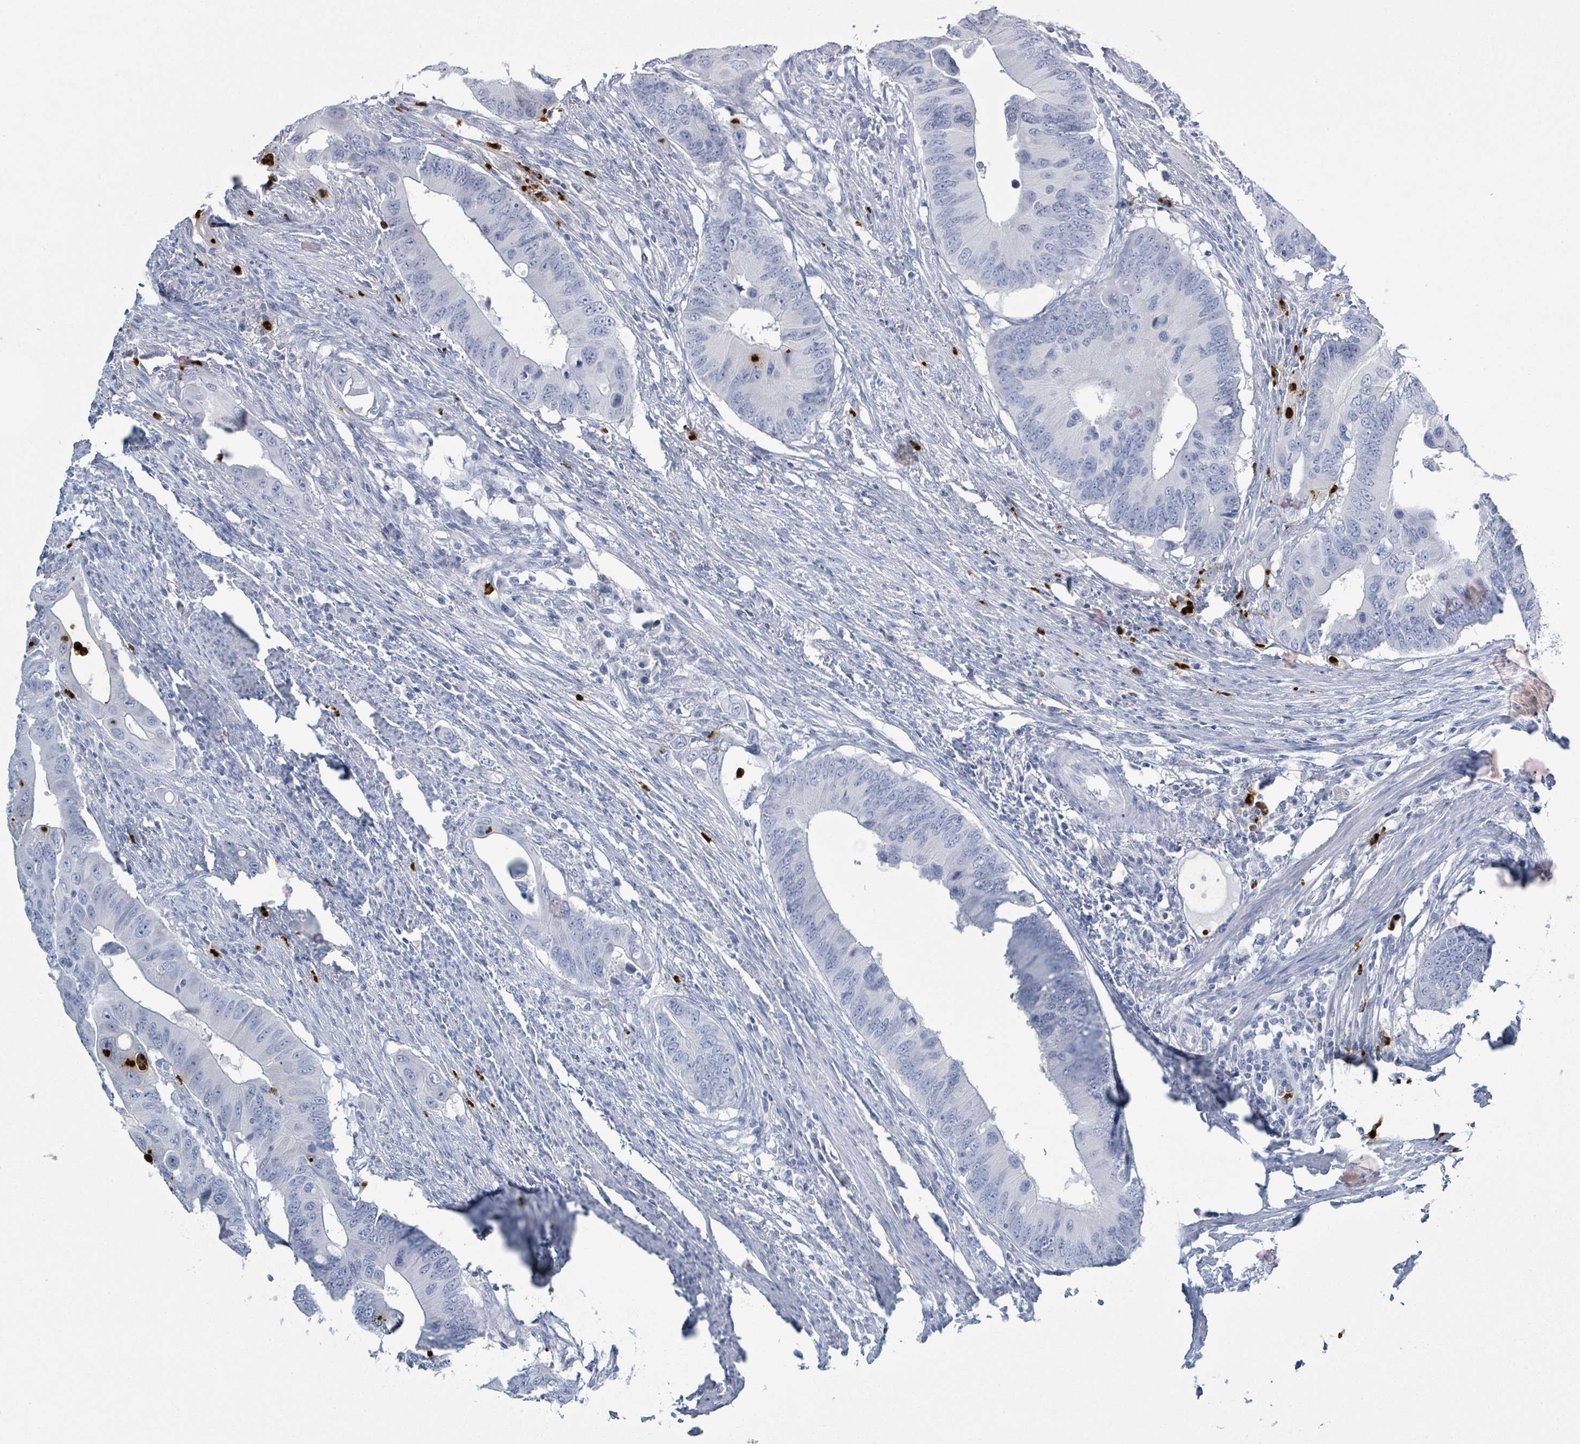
{"staining": {"intensity": "negative", "quantity": "none", "location": "none"}, "tissue": "colorectal cancer", "cell_type": "Tumor cells", "image_type": "cancer", "snomed": [{"axis": "morphology", "description": "Adenocarcinoma, NOS"}, {"axis": "topography", "description": "Colon"}], "caption": "Tumor cells show no significant staining in adenocarcinoma (colorectal). (DAB (3,3'-diaminobenzidine) IHC with hematoxylin counter stain).", "gene": "DEFA4", "patient": {"sex": "male", "age": 71}}